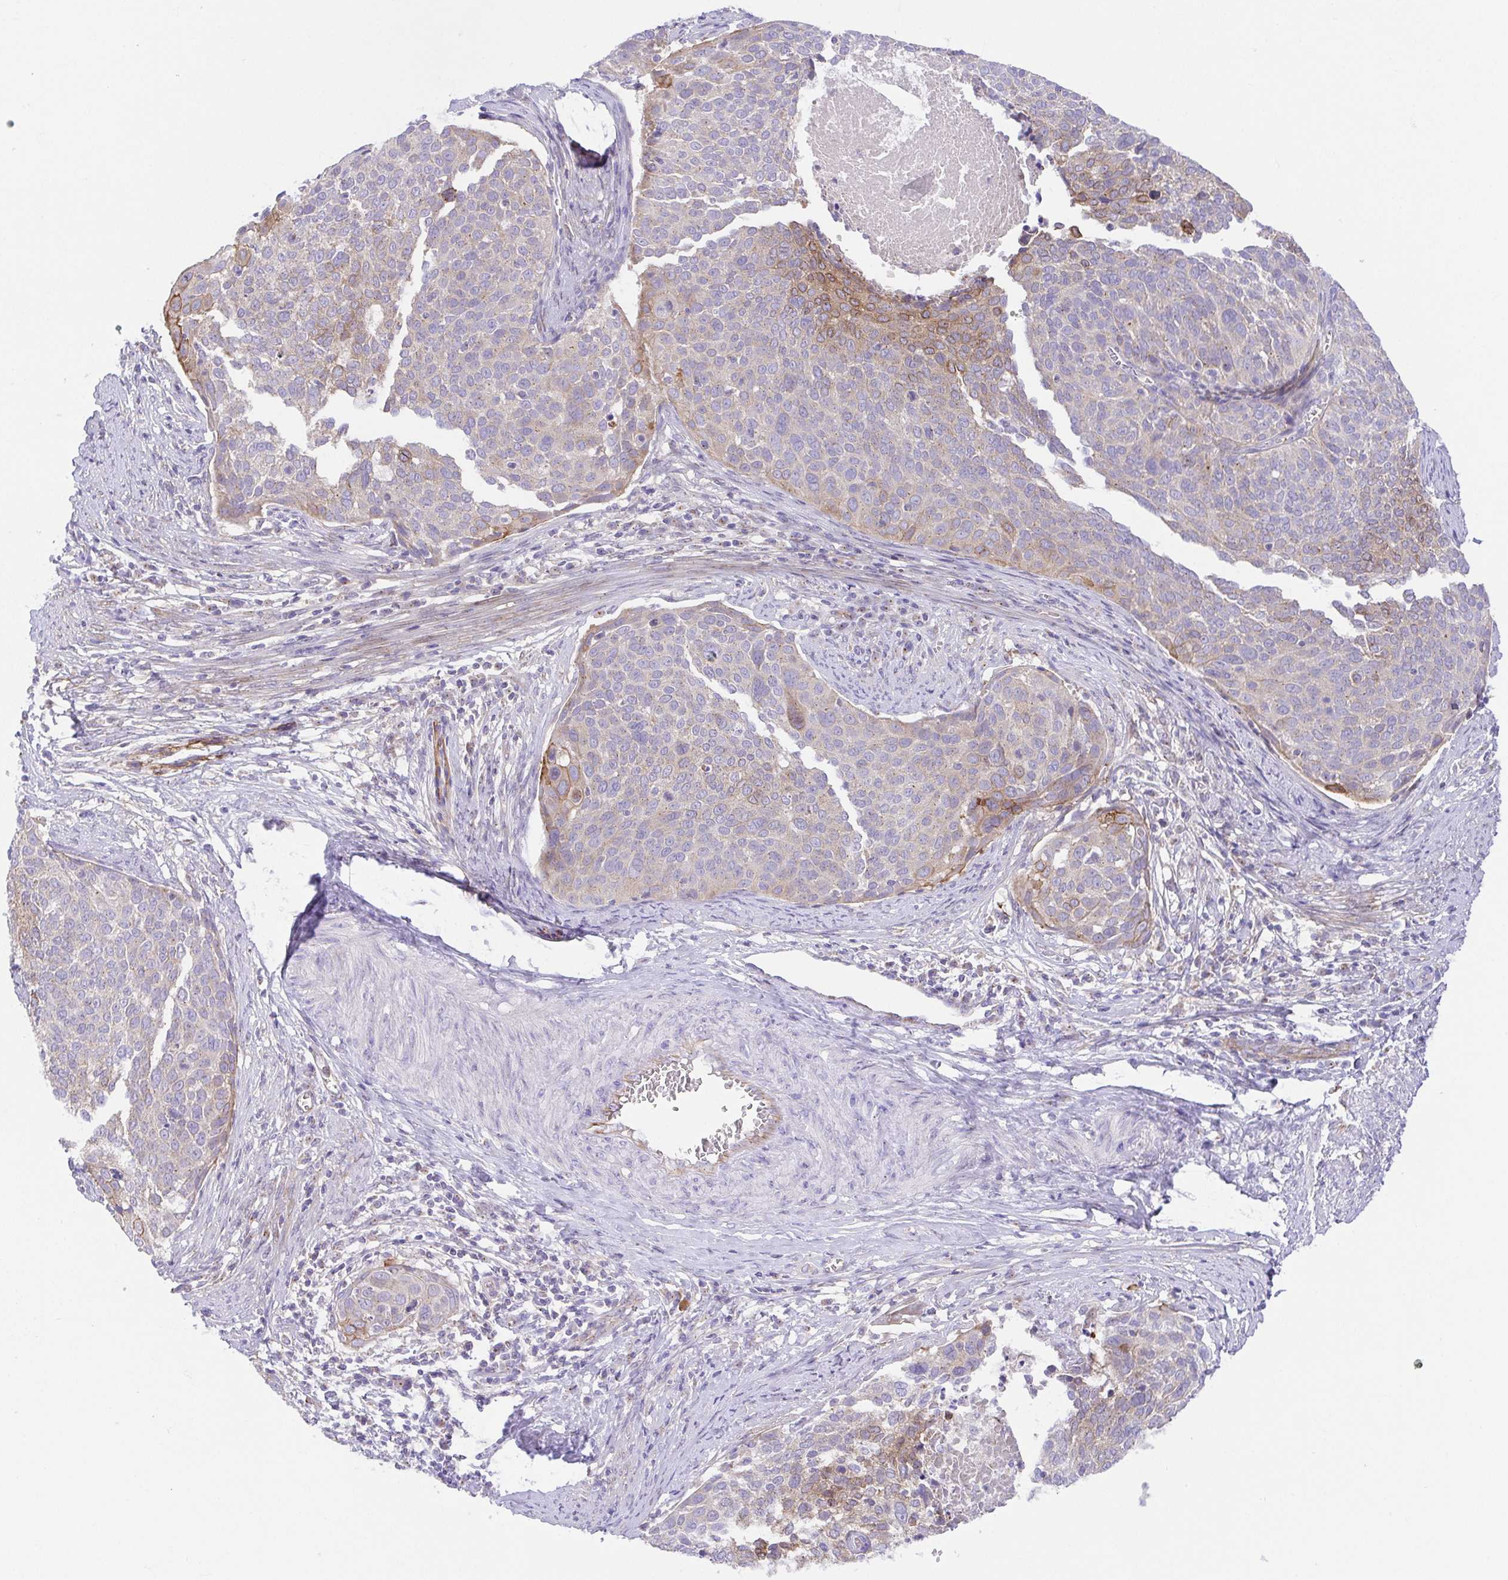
{"staining": {"intensity": "moderate", "quantity": "<25%", "location": "cytoplasmic/membranous"}, "tissue": "cervical cancer", "cell_type": "Tumor cells", "image_type": "cancer", "snomed": [{"axis": "morphology", "description": "Squamous cell carcinoma, NOS"}, {"axis": "topography", "description": "Cervix"}], "caption": "A histopathology image showing moderate cytoplasmic/membranous expression in approximately <25% of tumor cells in squamous cell carcinoma (cervical), as visualized by brown immunohistochemical staining.", "gene": "SLC13A1", "patient": {"sex": "female", "age": 39}}